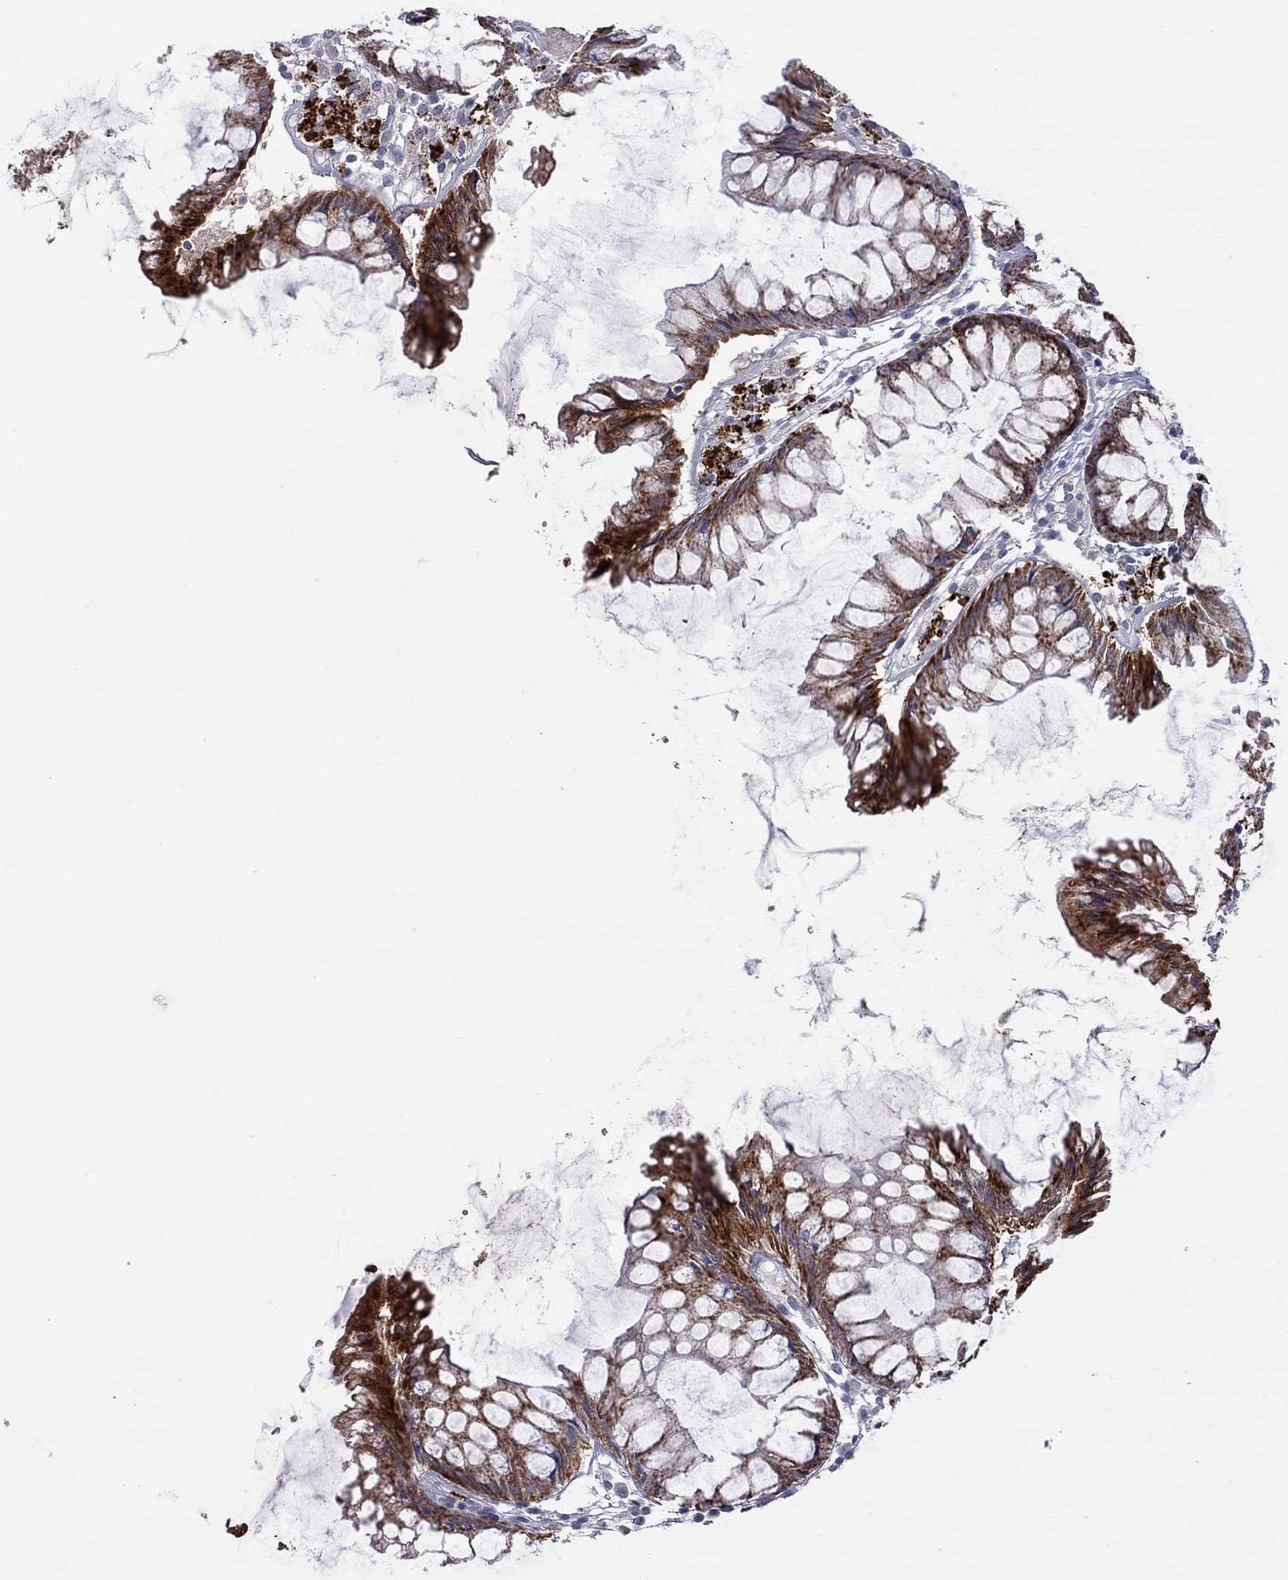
{"staining": {"intensity": "negative", "quantity": "none", "location": "none"}, "tissue": "colon", "cell_type": "Endothelial cells", "image_type": "normal", "snomed": [{"axis": "morphology", "description": "Normal tissue, NOS"}, {"axis": "morphology", "description": "Adenocarcinoma, NOS"}, {"axis": "topography", "description": "Colon"}], "caption": "IHC micrograph of unremarkable colon stained for a protein (brown), which exhibits no expression in endothelial cells.", "gene": "SHOC2", "patient": {"sex": "male", "age": 65}}